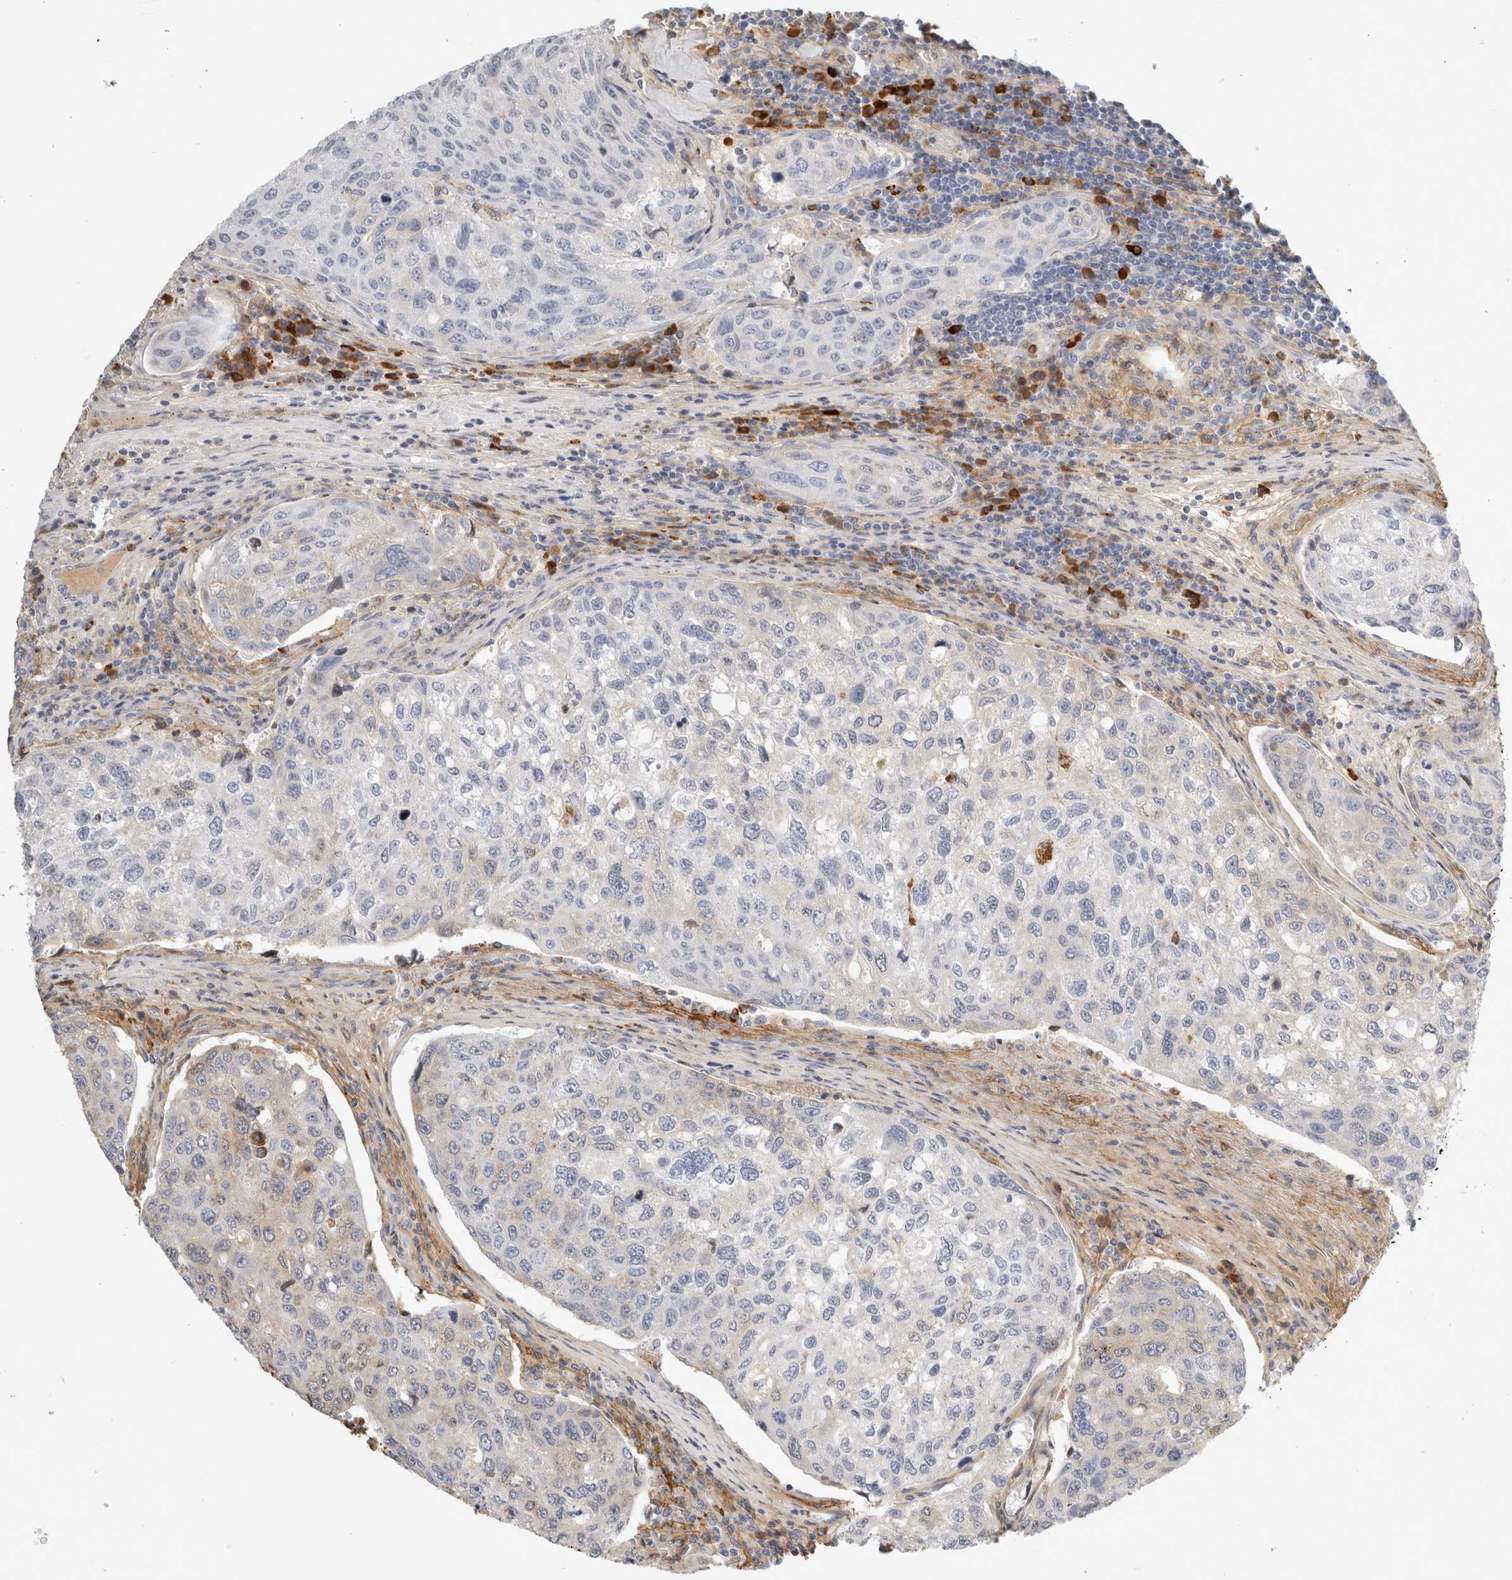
{"staining": {"intensity": "weak", "quantity": "<25%", "location": "cytoplasmic/membranous"}, "tissue": "urothelial cancer", "cell_type": "Tumor cells", "image_type": "cancer", "snomed": [{"axis": "morphology", "description": "Urothelial carcinoma, High grade"}, {"axis": "topography", "description": "Lymph node"}, {"axis": "topography", "description": "Urinary bladder"}], "caption": "Immunohistochemistry of urothelial cancer shows no staining in tumor cells.", "gene": "FGL2", "patient": {"sex": "male", "age": 51}}